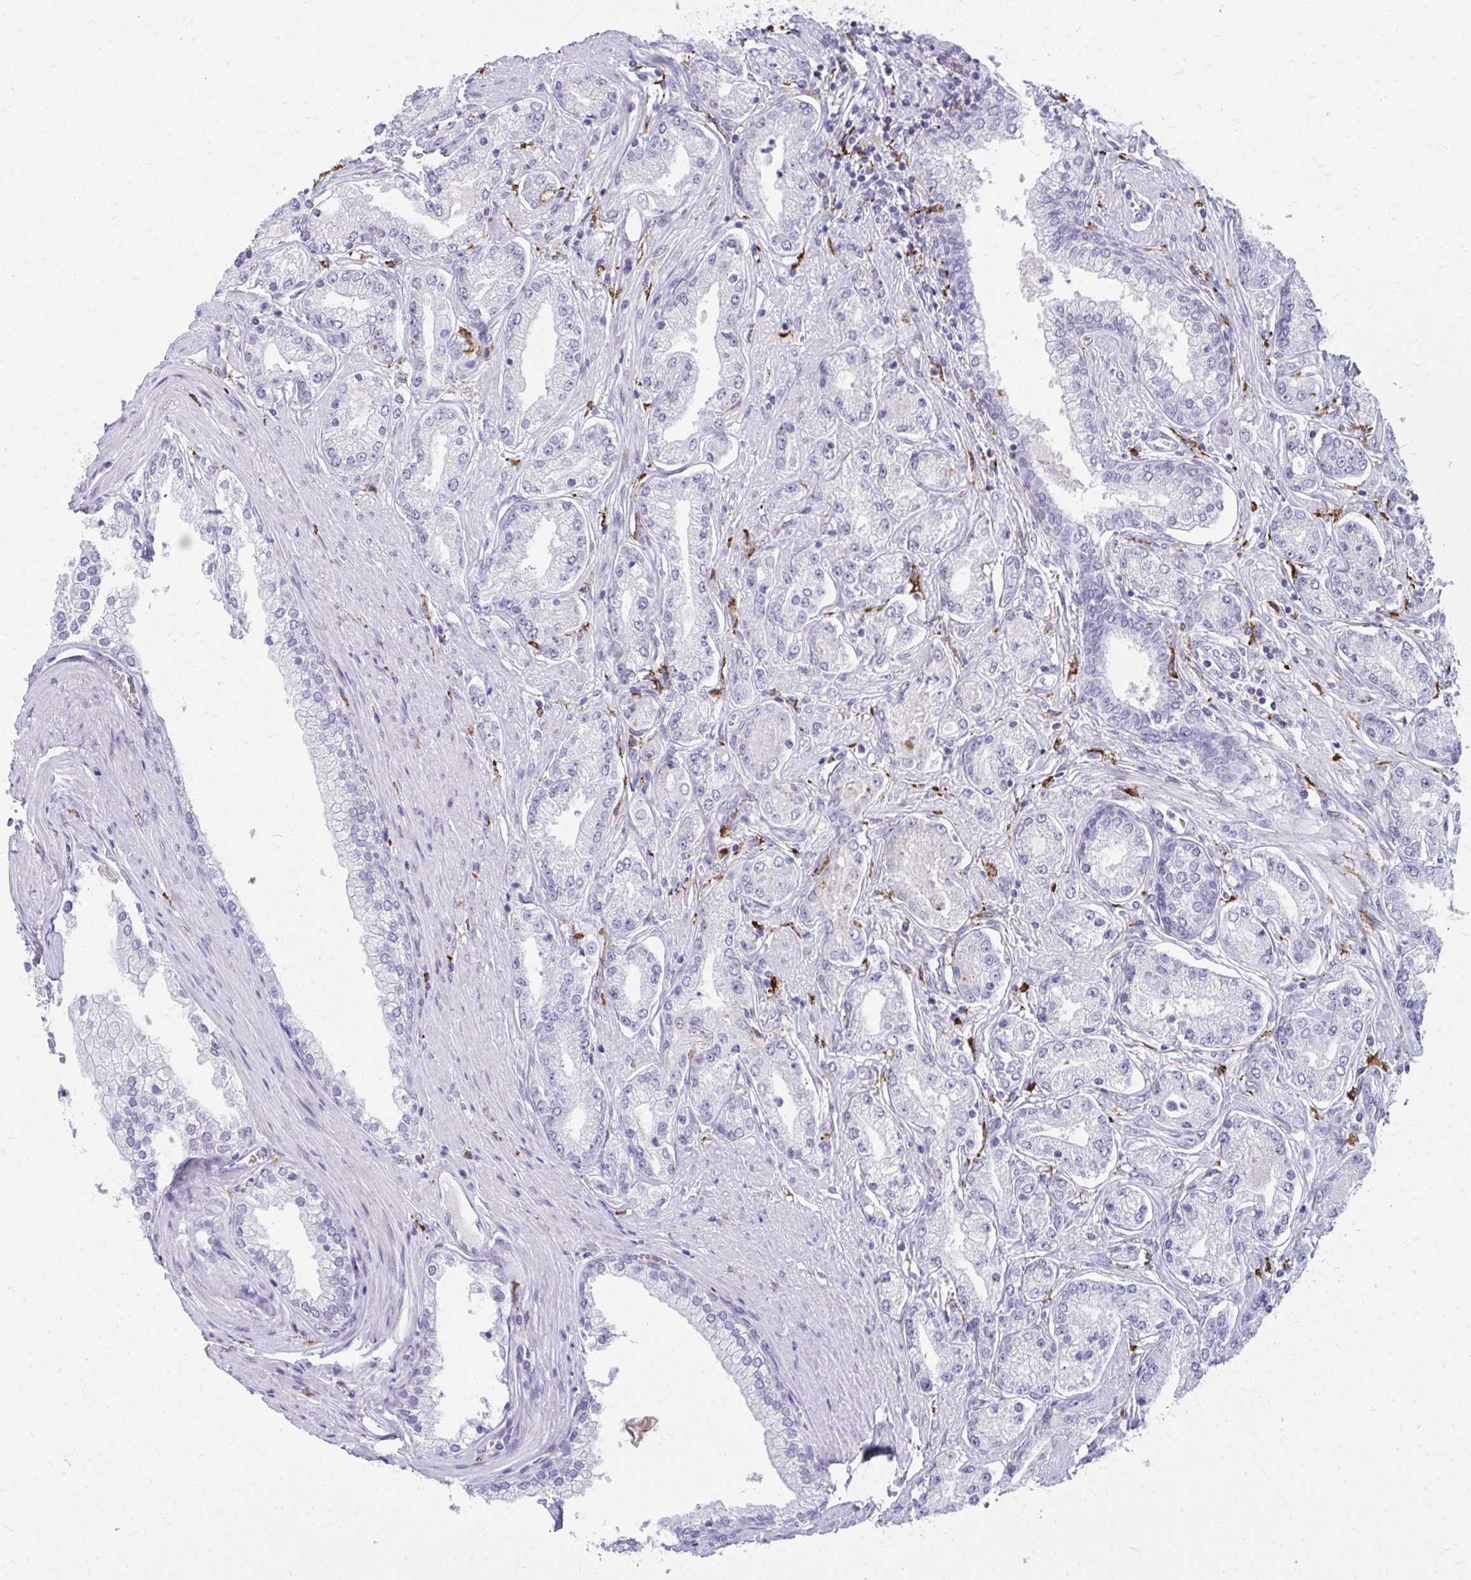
{"staining": {"intensity": "negative", "quantity": "none", "location": "none"}, "tissue": "prostate cancer", "cell_type": "Tumor cells", "image_type": "cancer", "snomed": [{"axis": "morphology", "description": "Adenocarcinoma, High grade"}, {"axis": "topography", "description": "Prostate"}], "caption": "Histopathology image shows no protein positivity in tumor cells of prostate cancer (high-grade adenocarcinoma) tissue.", "gene": "CD163", "patient": {"sex": "male", "age": 66}}